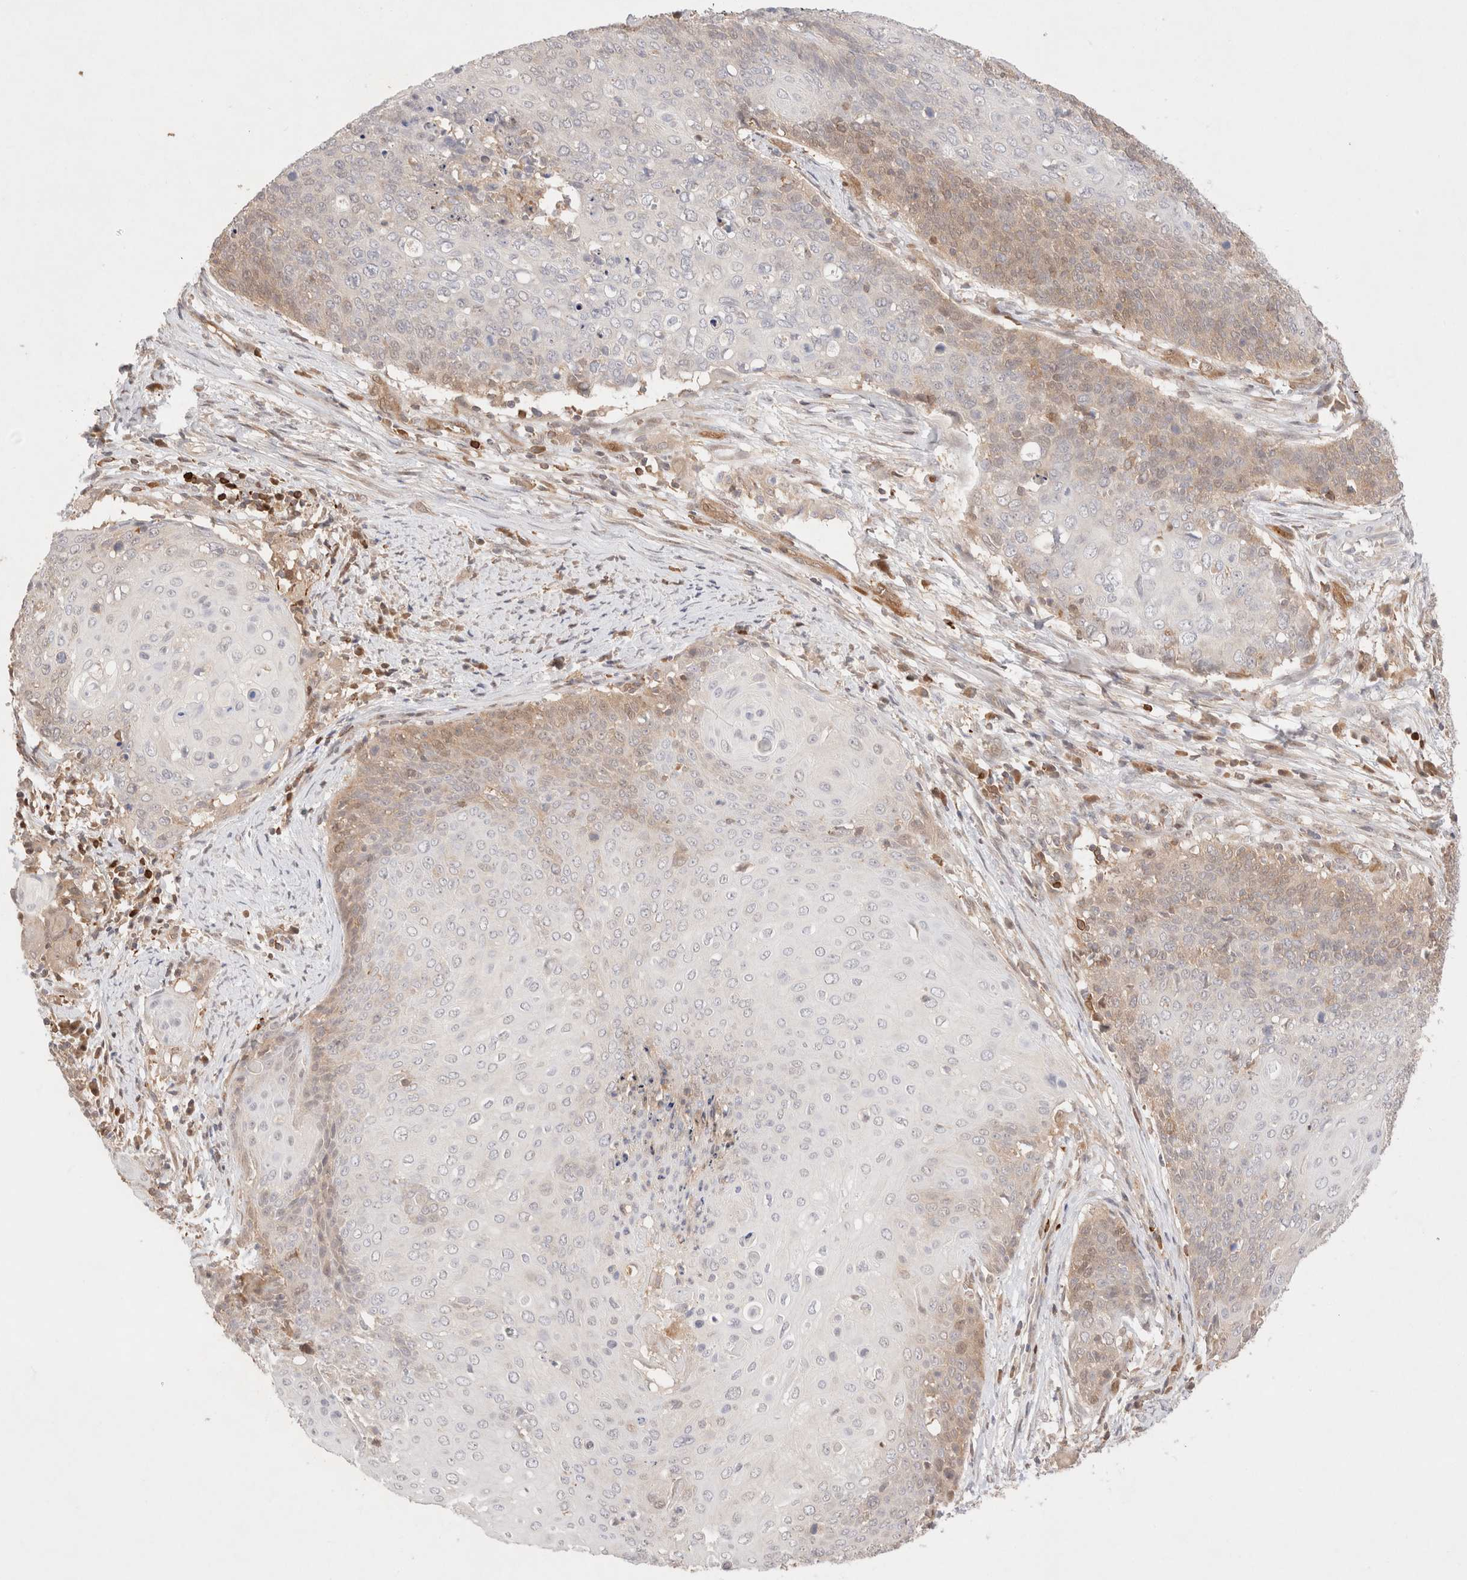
{"staining": {"intensity": "weak", "quantity": "<25%", "location": "cytoplasmic/membranous,nuclear"}, "tissue": "cervical cancer", "cell_type": "Tumor cells", "image_type": "cancer", "snomed": [{"axis": "morphology", "description": "Squamous cell carcinoma, NOS"}, {"axis": "topography", "description": "Cervix"}], "caption": "This histopathology image is of squamous cell carcinoma (cervical) stained with immunohistochemistry to label a protein in brown with the nuclei are counter-stained blue. There is no positivity in tumor cells.", "gene": "STARD10", "patient": {"sex": "female", "age": 39}}